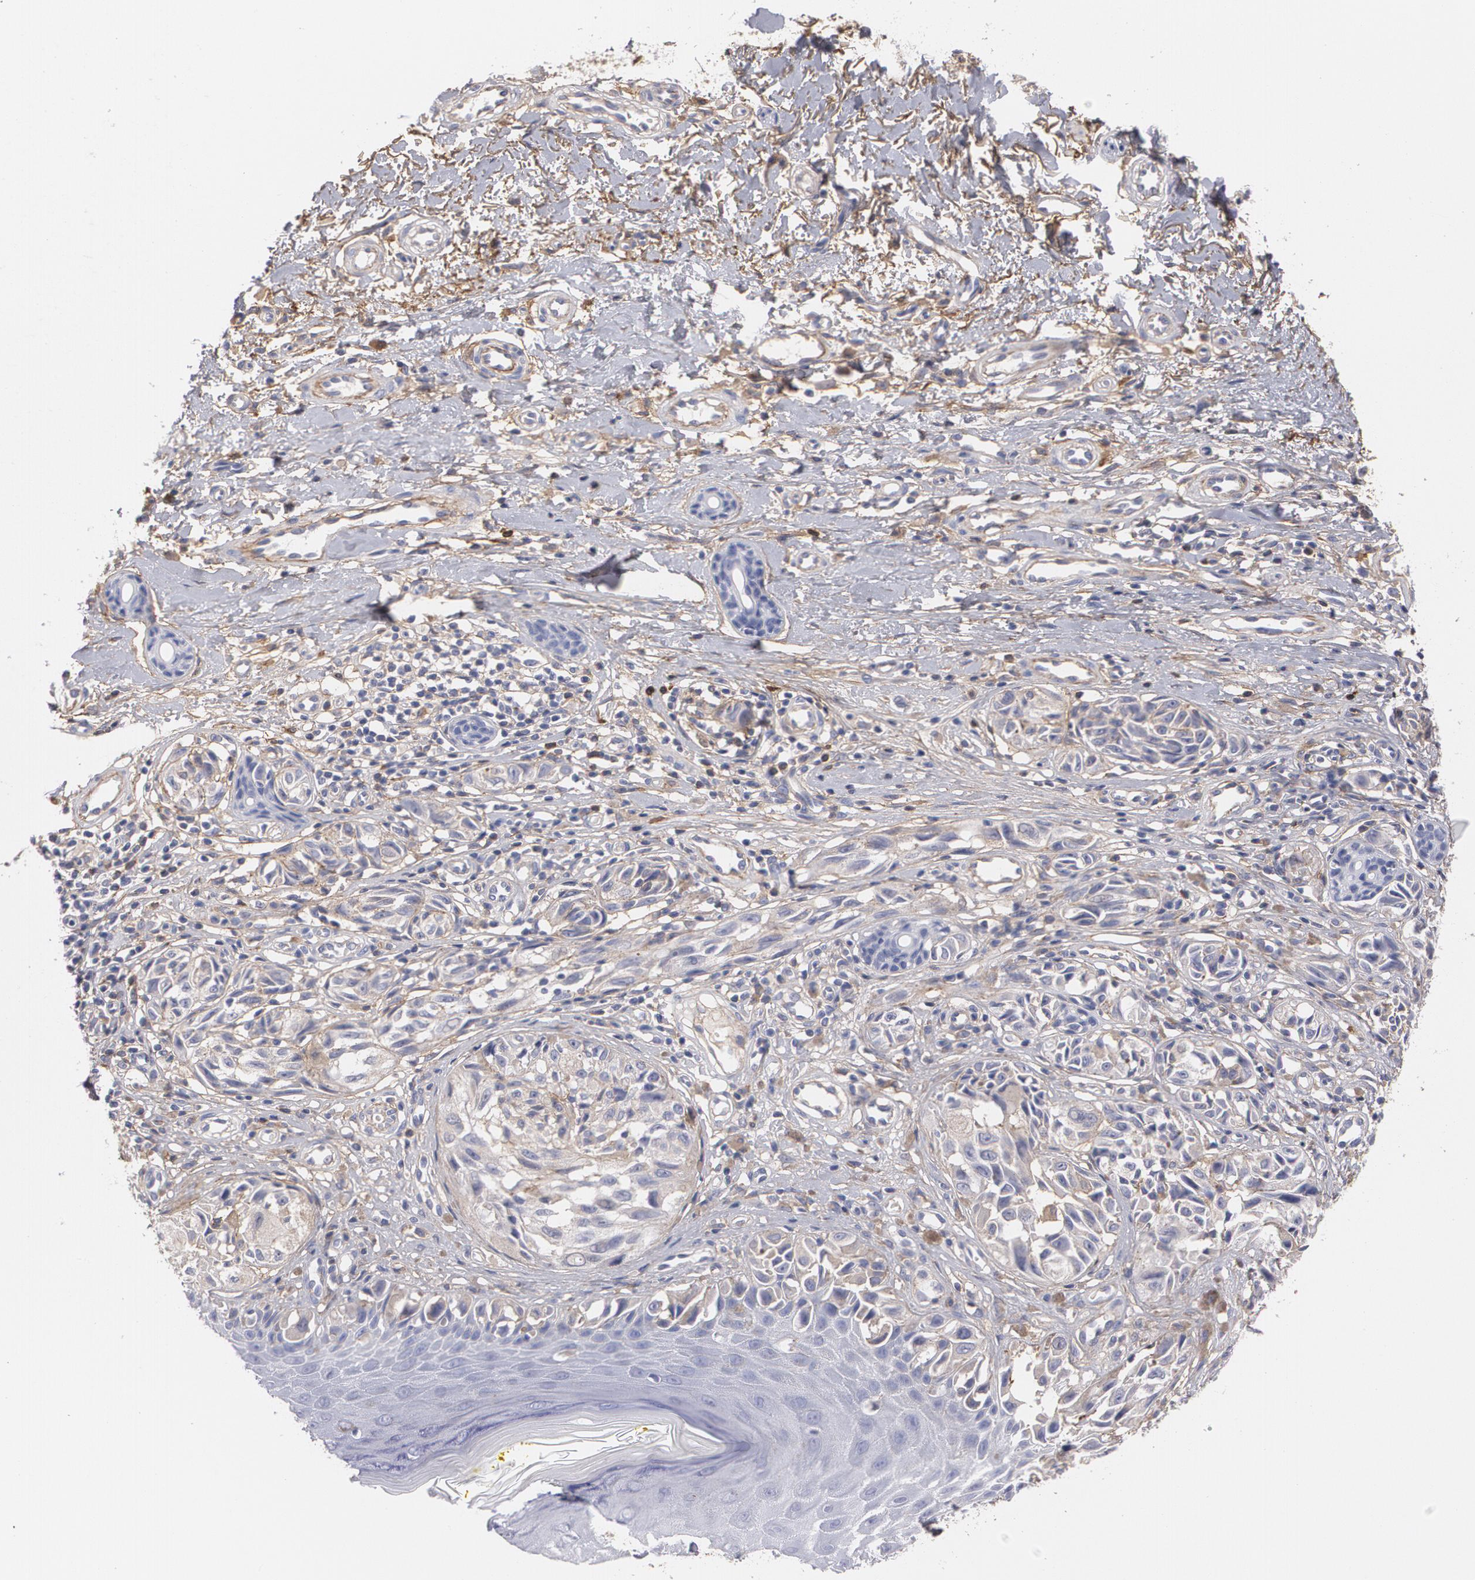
{"staining": {"intensity": "negative", "quantity": "none", "location": "none"}, "tissue": "melanoma", "cell_type": "Tumor cells", "image_type": "cancer", "snomed": [{"axis": "morphology", "description": "Malignant melanoma, NOS"}, {"axis": "topography", "description": "Skin"}], "caption": "Immunohistochemistry (IHC) micrograph of human malignant melanoma stained for a protein (brown), which exhibits no expression in tumor cells.", "gene": "FBLN1", "patient": {"sex": "male", "age": 67}}